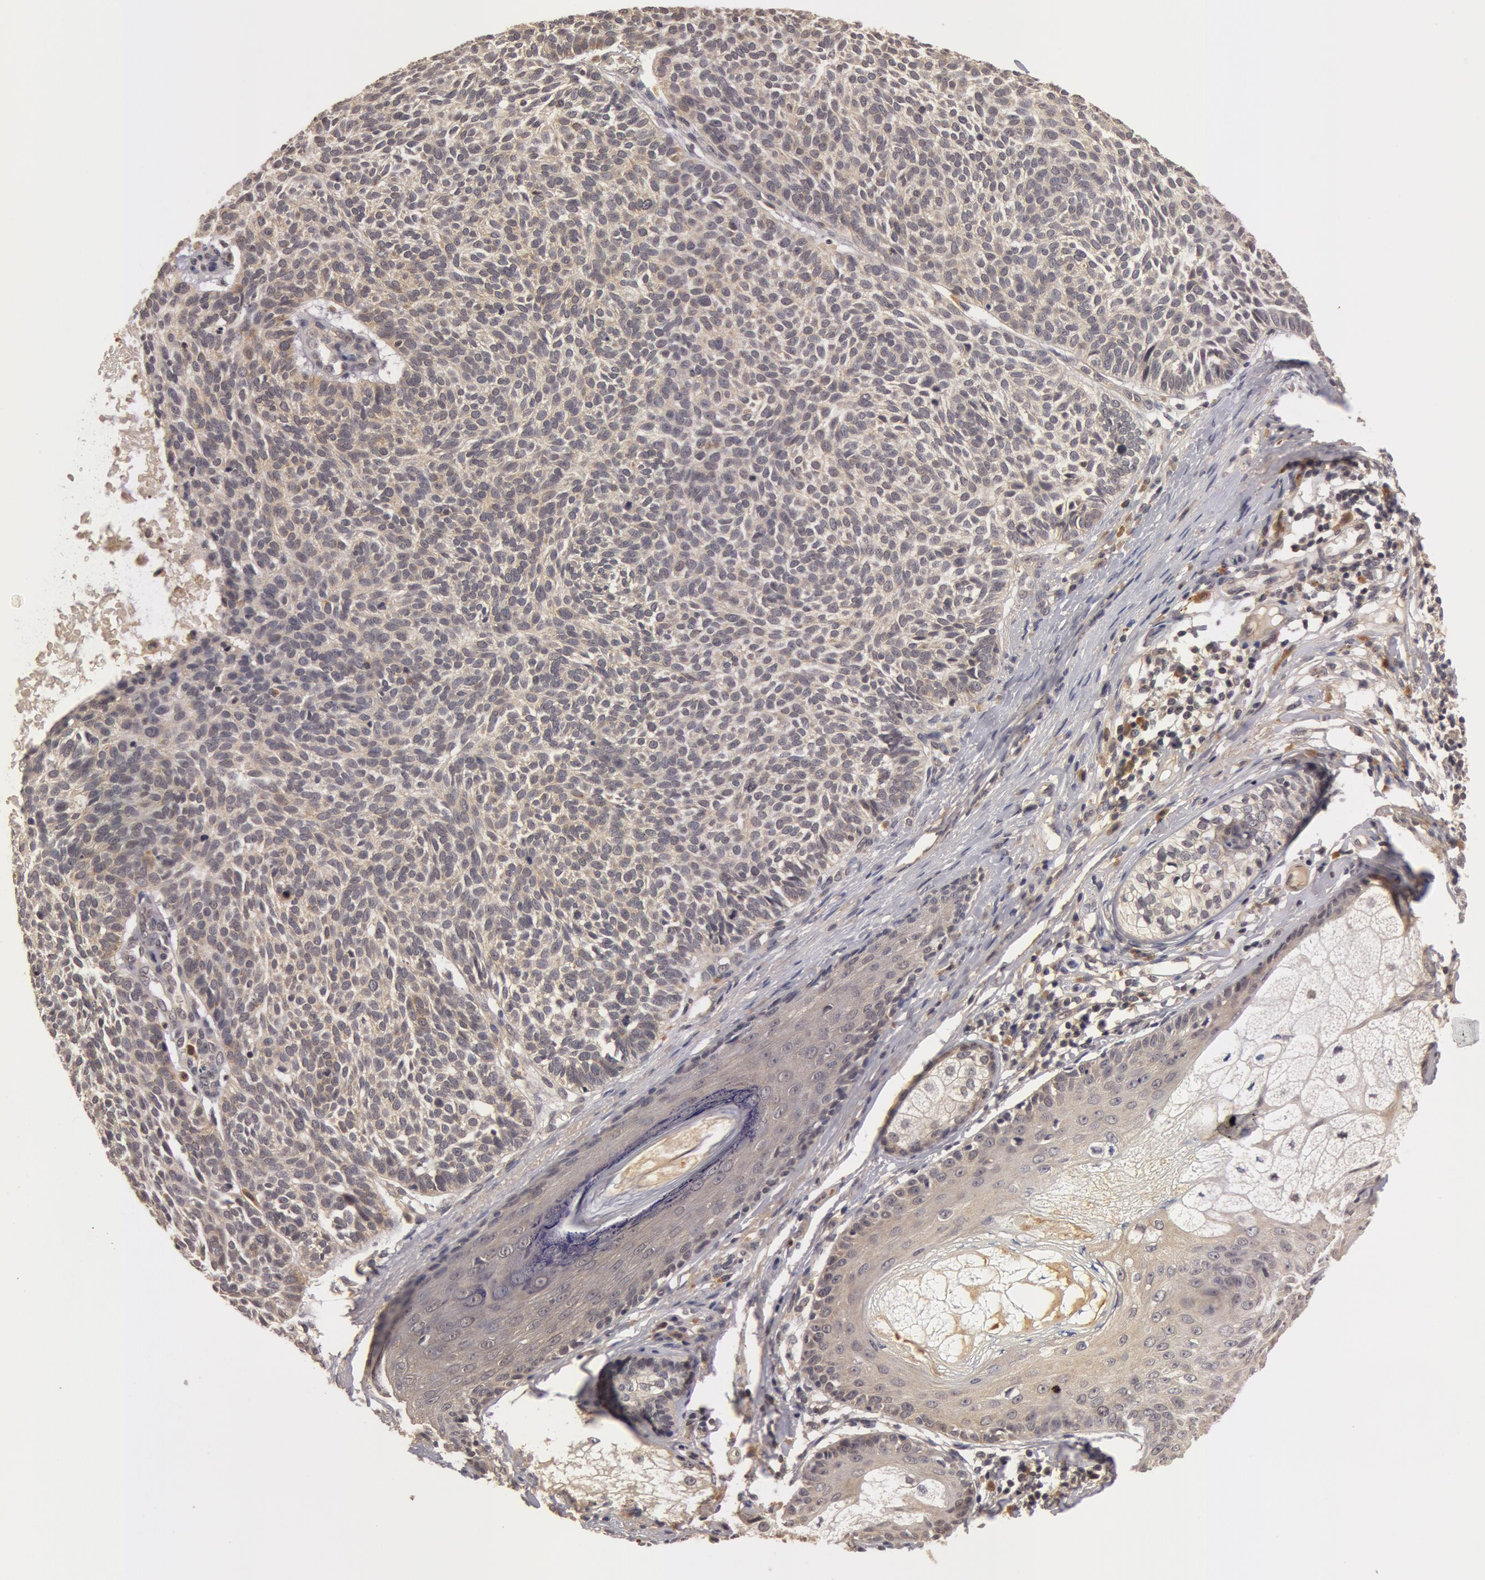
{"staining": {"intensity": "weak", "quantity": ">75%", "location": "cytoplasmic/membranous"}, "tissue": "skin cancer", "cell_type": "Tumor cells", "image_type": "cancer", "snomed": [{"axis": "morphology", "description": "Basal cell carcinoma"}, {"axis": "topography", "description": "Skin"}], "caption": "This is a photomicrograph of immunohistochemistry staining of basal cell carcinoma (skin), which shows weak positivity in the cytoplasmic/membranous of tumor cells.", "gene": "BCHE", "patient": {"sex": "male", "age": 63}}